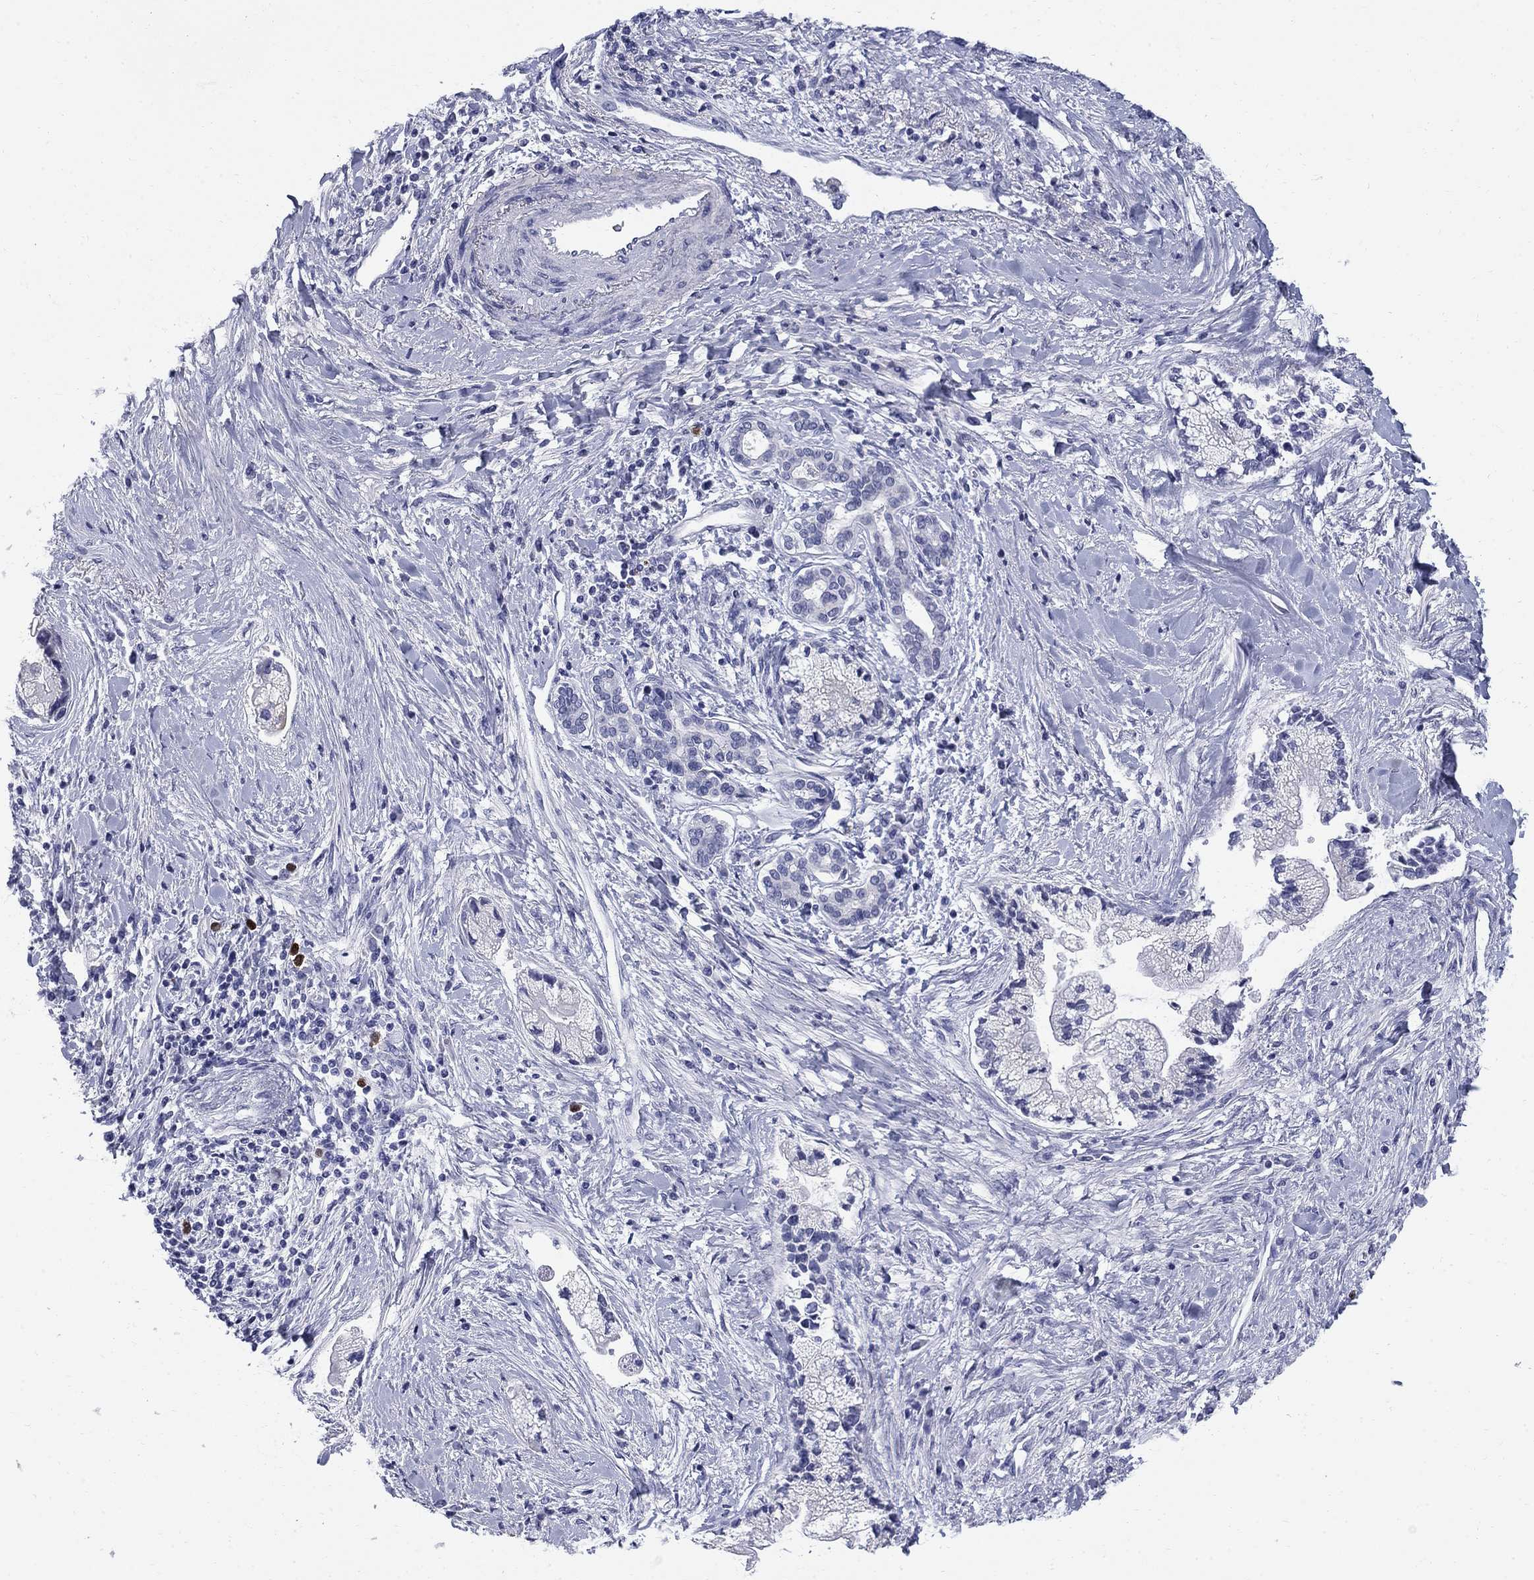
{"staining": {"intensity": "negative", "quantity": "none", "location": "none"}, "tissue": "liver cancer", "cell_type": "Tumor cells", "image_type": "cancer", "snomed": [{"axis": "morphology", "description": "Cholangiocarcinoma"}, {"axis": "topography", "description": "Liver"}], "caption": "Tumor cells are negative for brown protein staining in cholangiocarcinoma (liver).", "gene": "SERPINB2", "patient": {"sex": "male", "age": 50}}